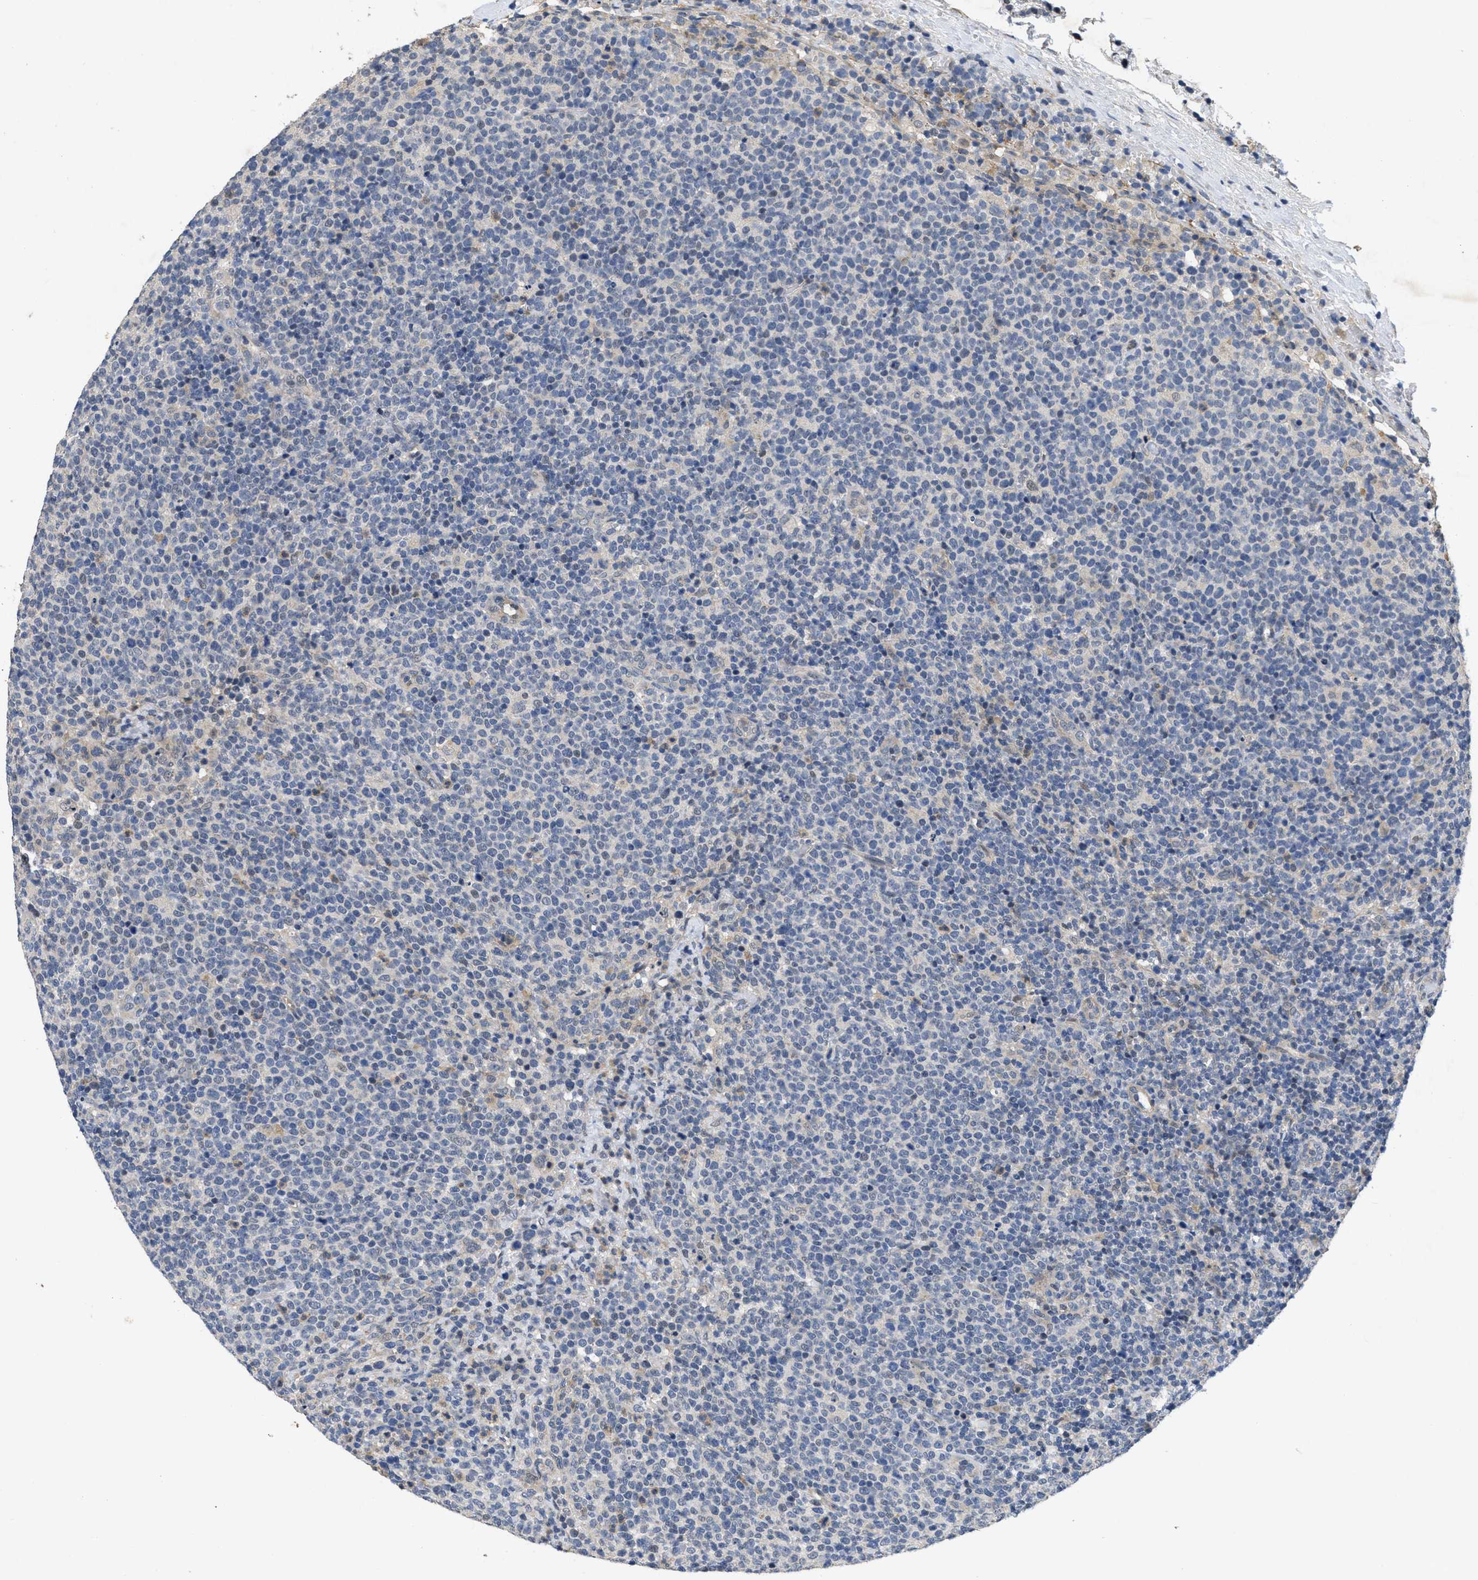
{"staining": {"intensity": "negative", "quantity": "none", "location": "none"}, "tissue": "lymphoma", "cell_type": "Tumor cells", "image_type": "cancer", "snomed": [{"axis": "morphology", "description": "Malignant lymphoma, non-Hodgkin's type, High grade"}, {"axis": "topography", "description": "Lymph node"}], "caption": "A high-resolution photomicrograph shows immunohistochemistry (IHC) staining of high-grade malignant lymphoma, non-Hodgkin's type, which demonstrates no significant staining in tumor cells.", "gene": "PAPOLG", "patient": {"sex": "male", "age": 61}}